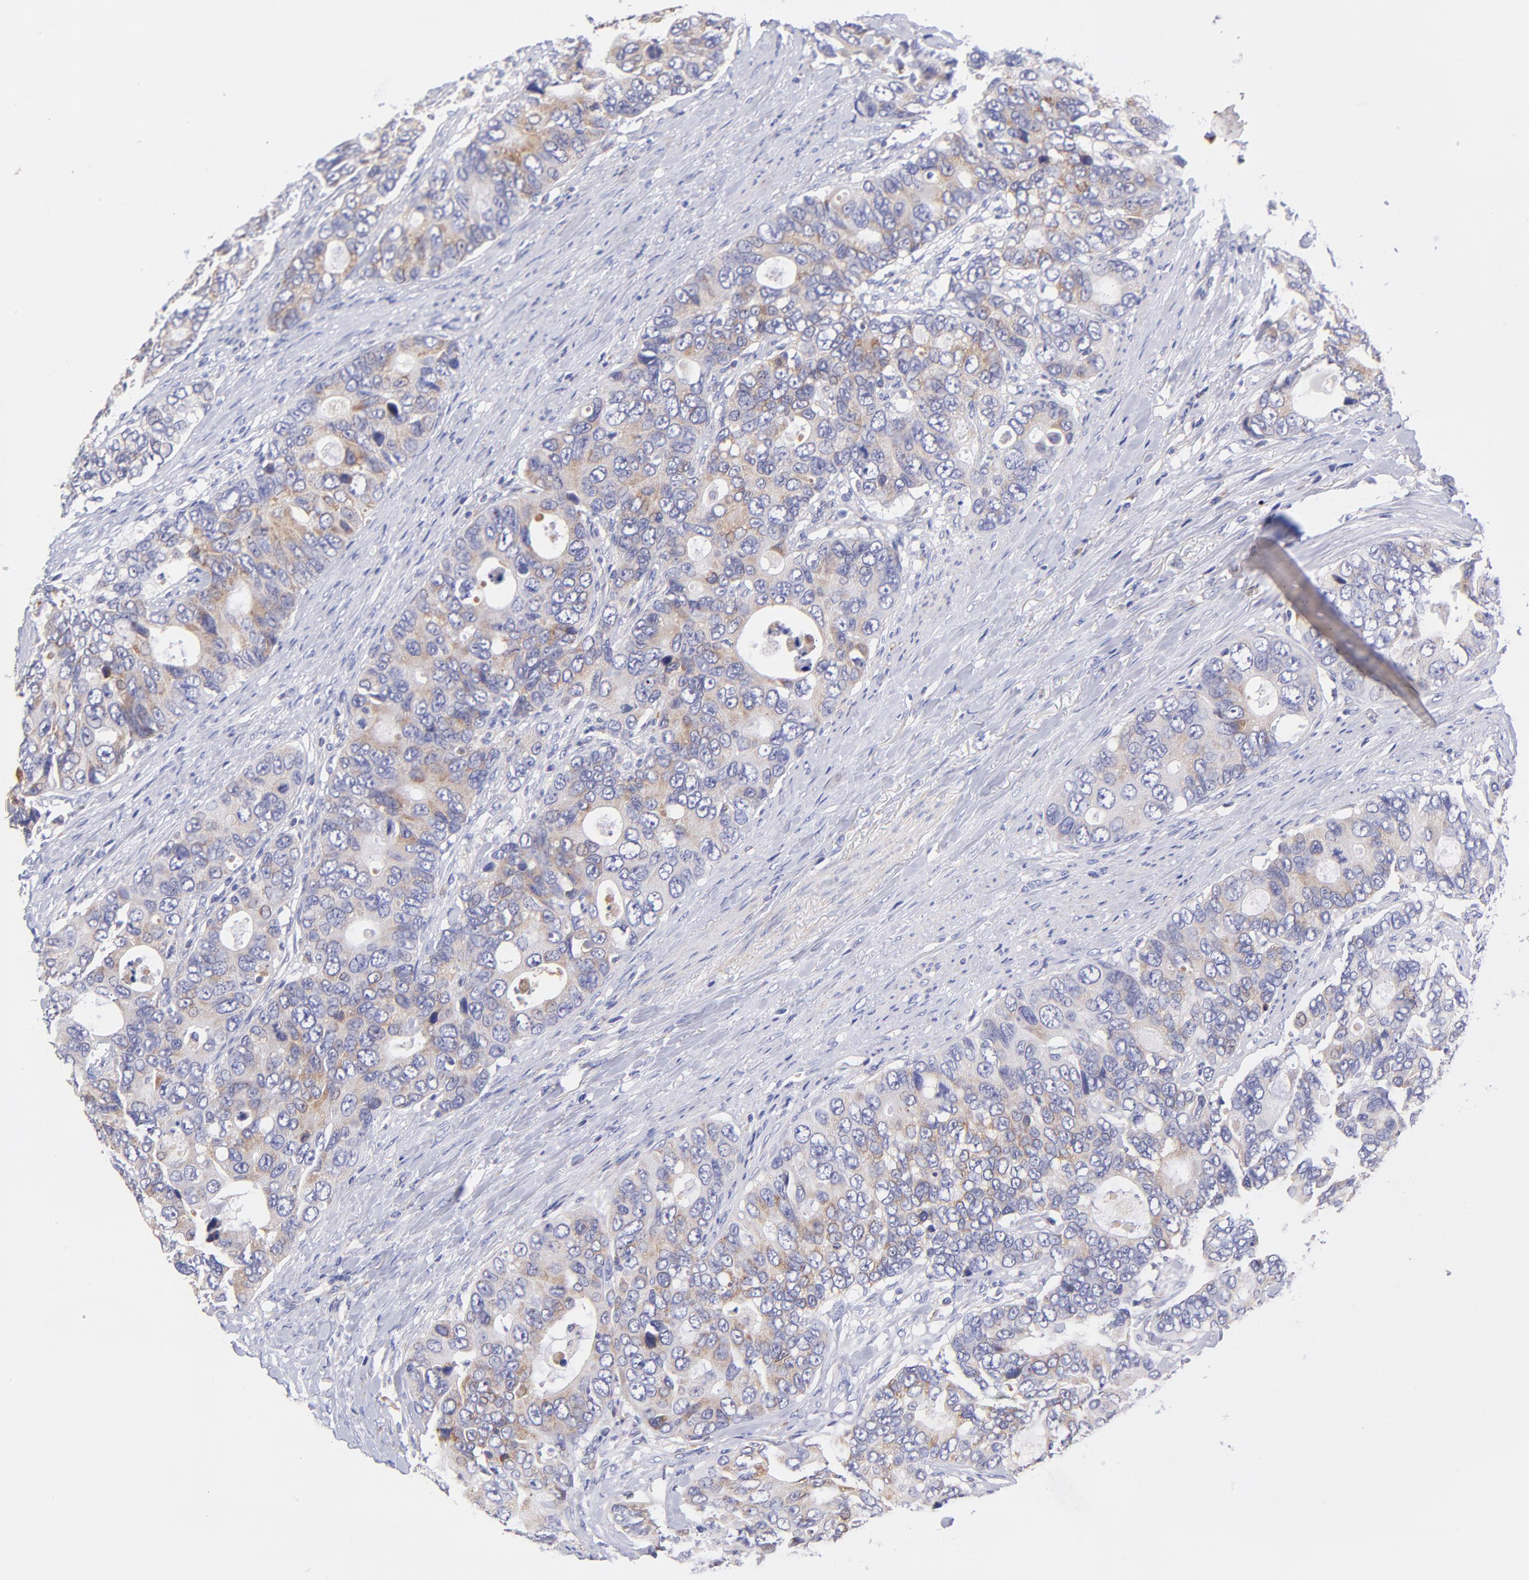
{"staining": {"intensity": "moderate", "quantity": ">75%", "location": "cytoplasmic/membranous"}, "tissue": "colorectal cancer", "cell_type": "Tumor cells", "image_type": "cancer", "snomed": [{"axis": "morphology", "description": "Adenocarcinoma, NOS"}, {"axis": "topography", "description": "Rectum"}], "caption": "DAB (3,3'-diaminobenzidine) immunohistochemical staining of human colorectal cancer (adenocarcinoma) exhibits moderate cytoplasmic/membranous protein expression in about >75% of tumor cells.", "gene": "NDUFB7", "patient": {"sex": "female", "age": 67}}